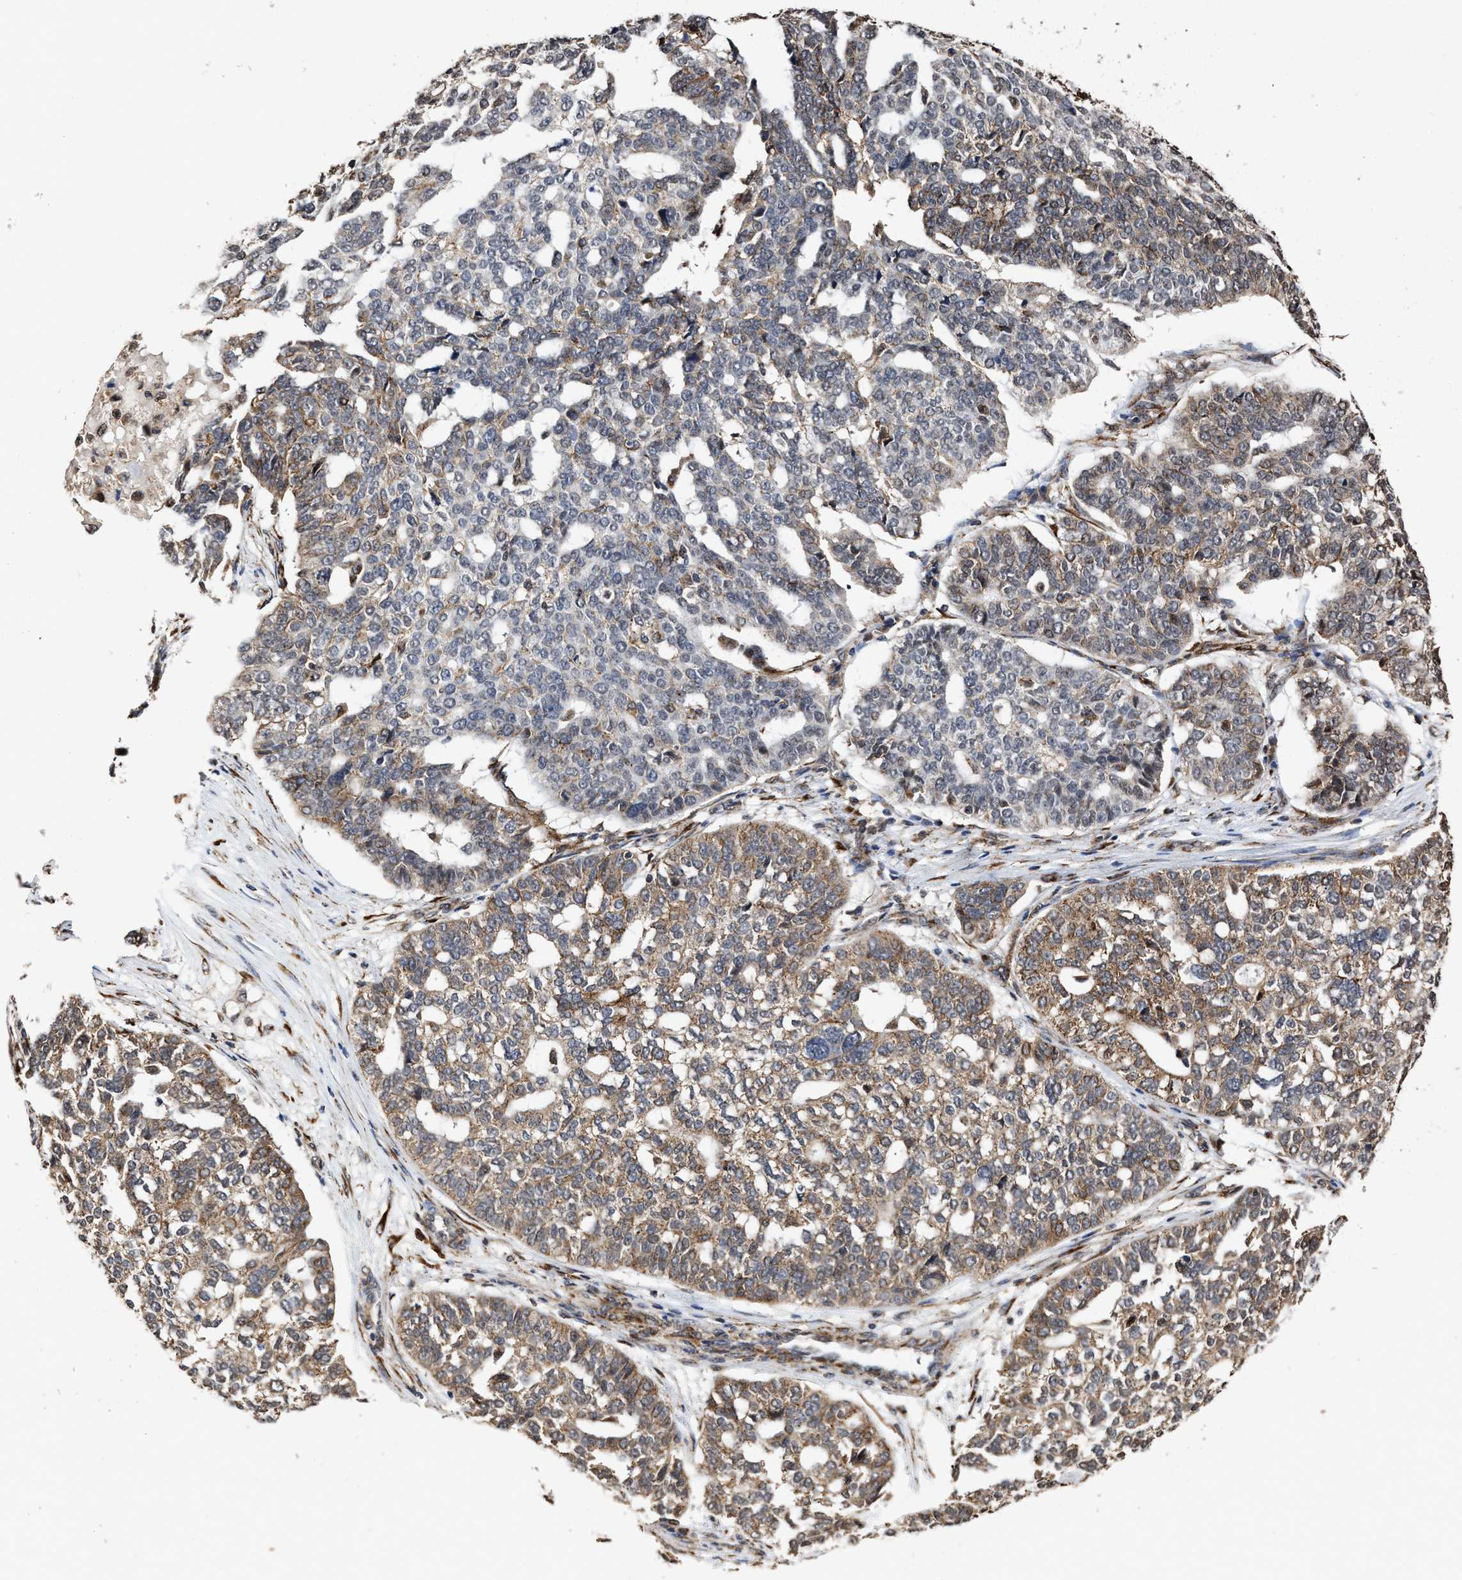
{"staining": {"intensity": "moderate", "quantity": "25%-75%", "location": "cytoplasmic/membranous"}, "tissue": "ovarian cancer", "cell_type": "Tumor cells", "image_type": "cancer", "snomed": [{"axis": "morphology", "description": "Cystadenocarcinoma, serous, NOS"}, {"axis": "topography", "description": "Ovary"}], "caption": "Brown immunohistochemical staining in ovarian serous cystadenocarcinoma displays moderate cytoplasmic/membranous staining in about 25%-75% of tumor cells.", "gene": "SEPTIN2", "patient": {"sex": "female", "age": 59}}